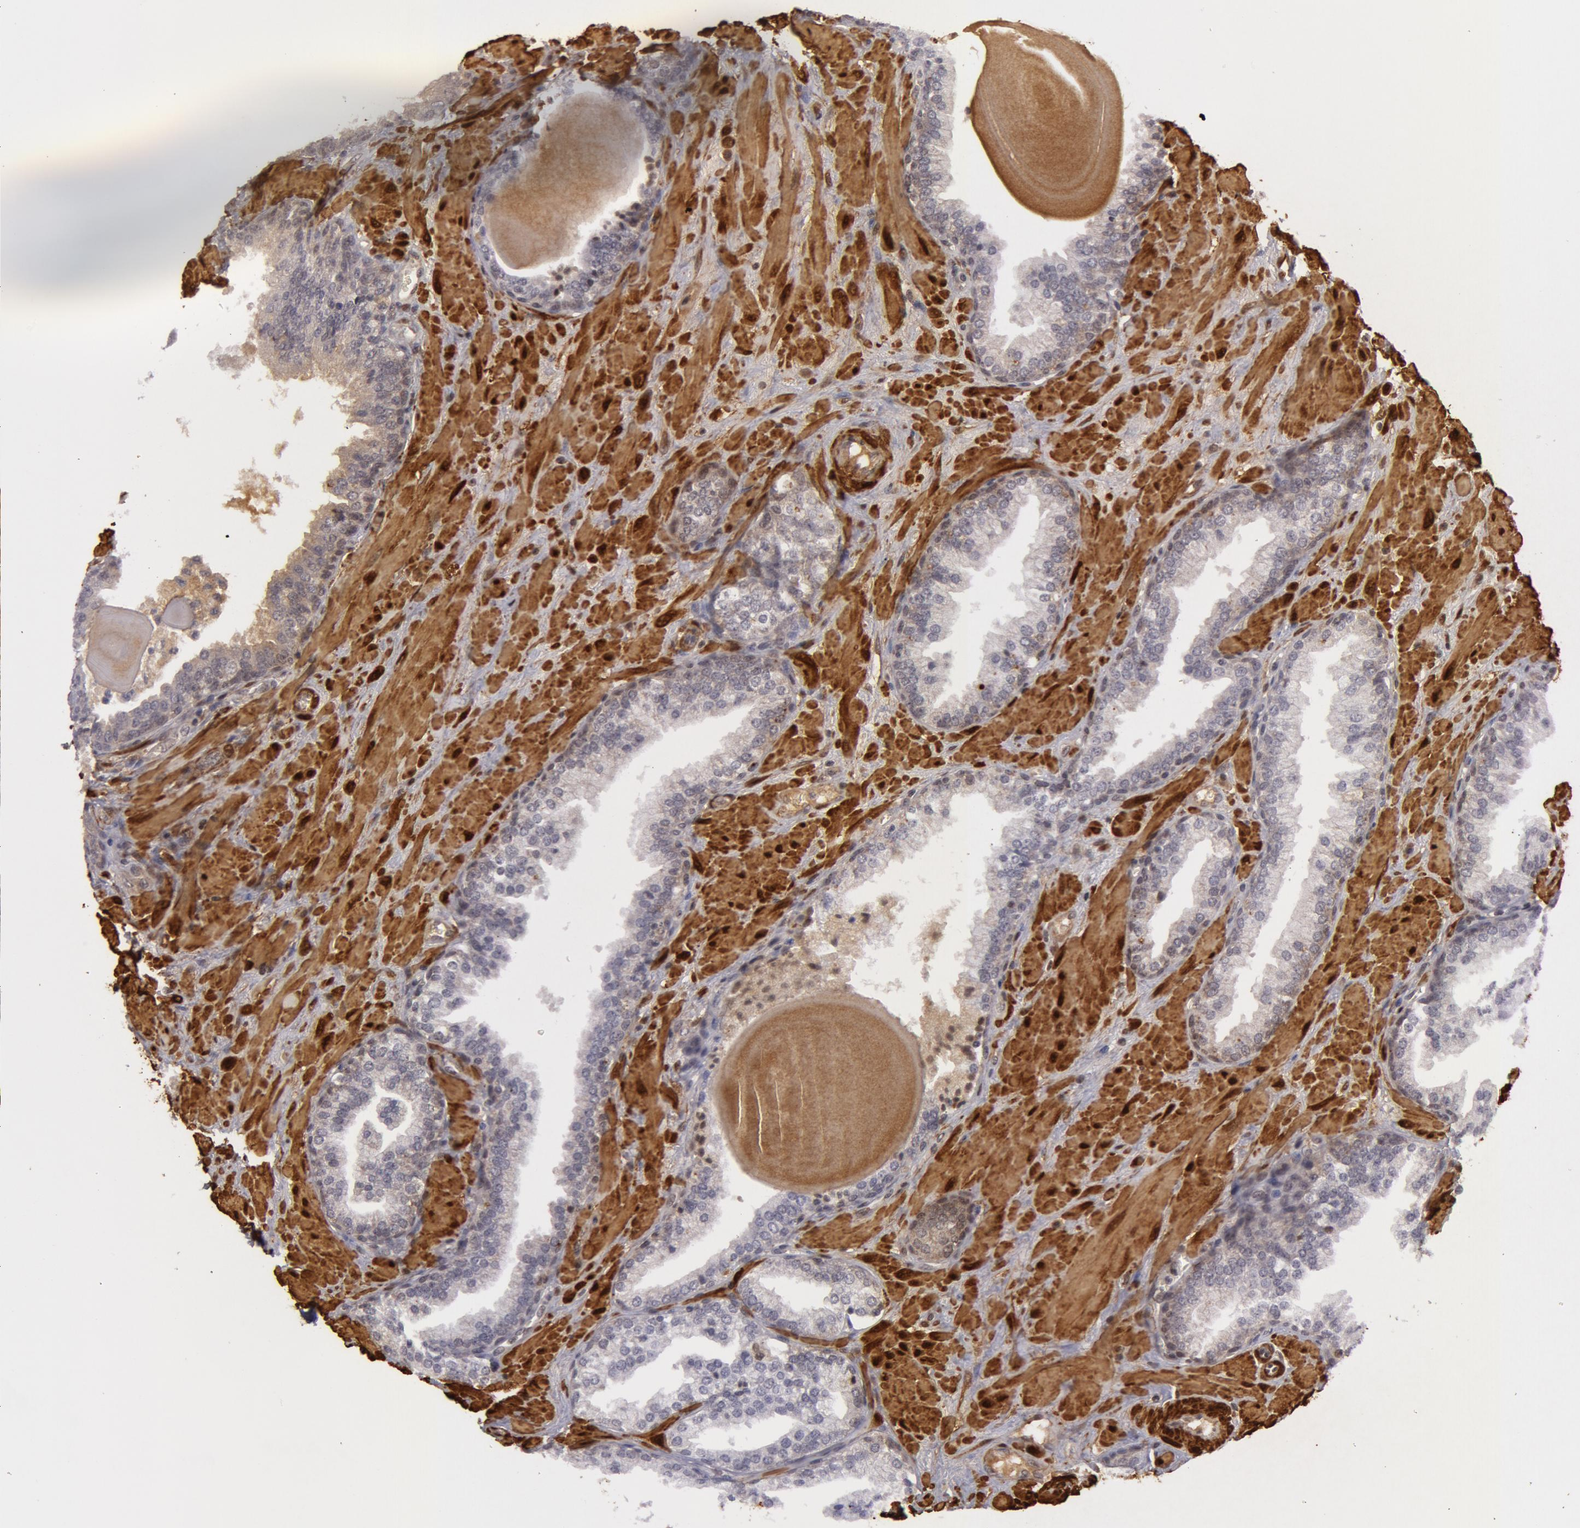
{"staining": {"intensity": "negative", "quantity": "none", "location": "none"}, "tissue": "prostate", "cell_type": "Glandular cells", "image_type": "normal", "snomed": [{"axis": "morphology", "description": "Normal tissue, NOS"}, {"axis": "topography", "description": "Prostate"}], "caption": "This is a micrograph of immunohistochemistry (IHC) staining of unremarkable prostate, which shows no positivity in glandular cells.", "gene": "TAGLN", "patient": {"sex": "male", "age": 51}}